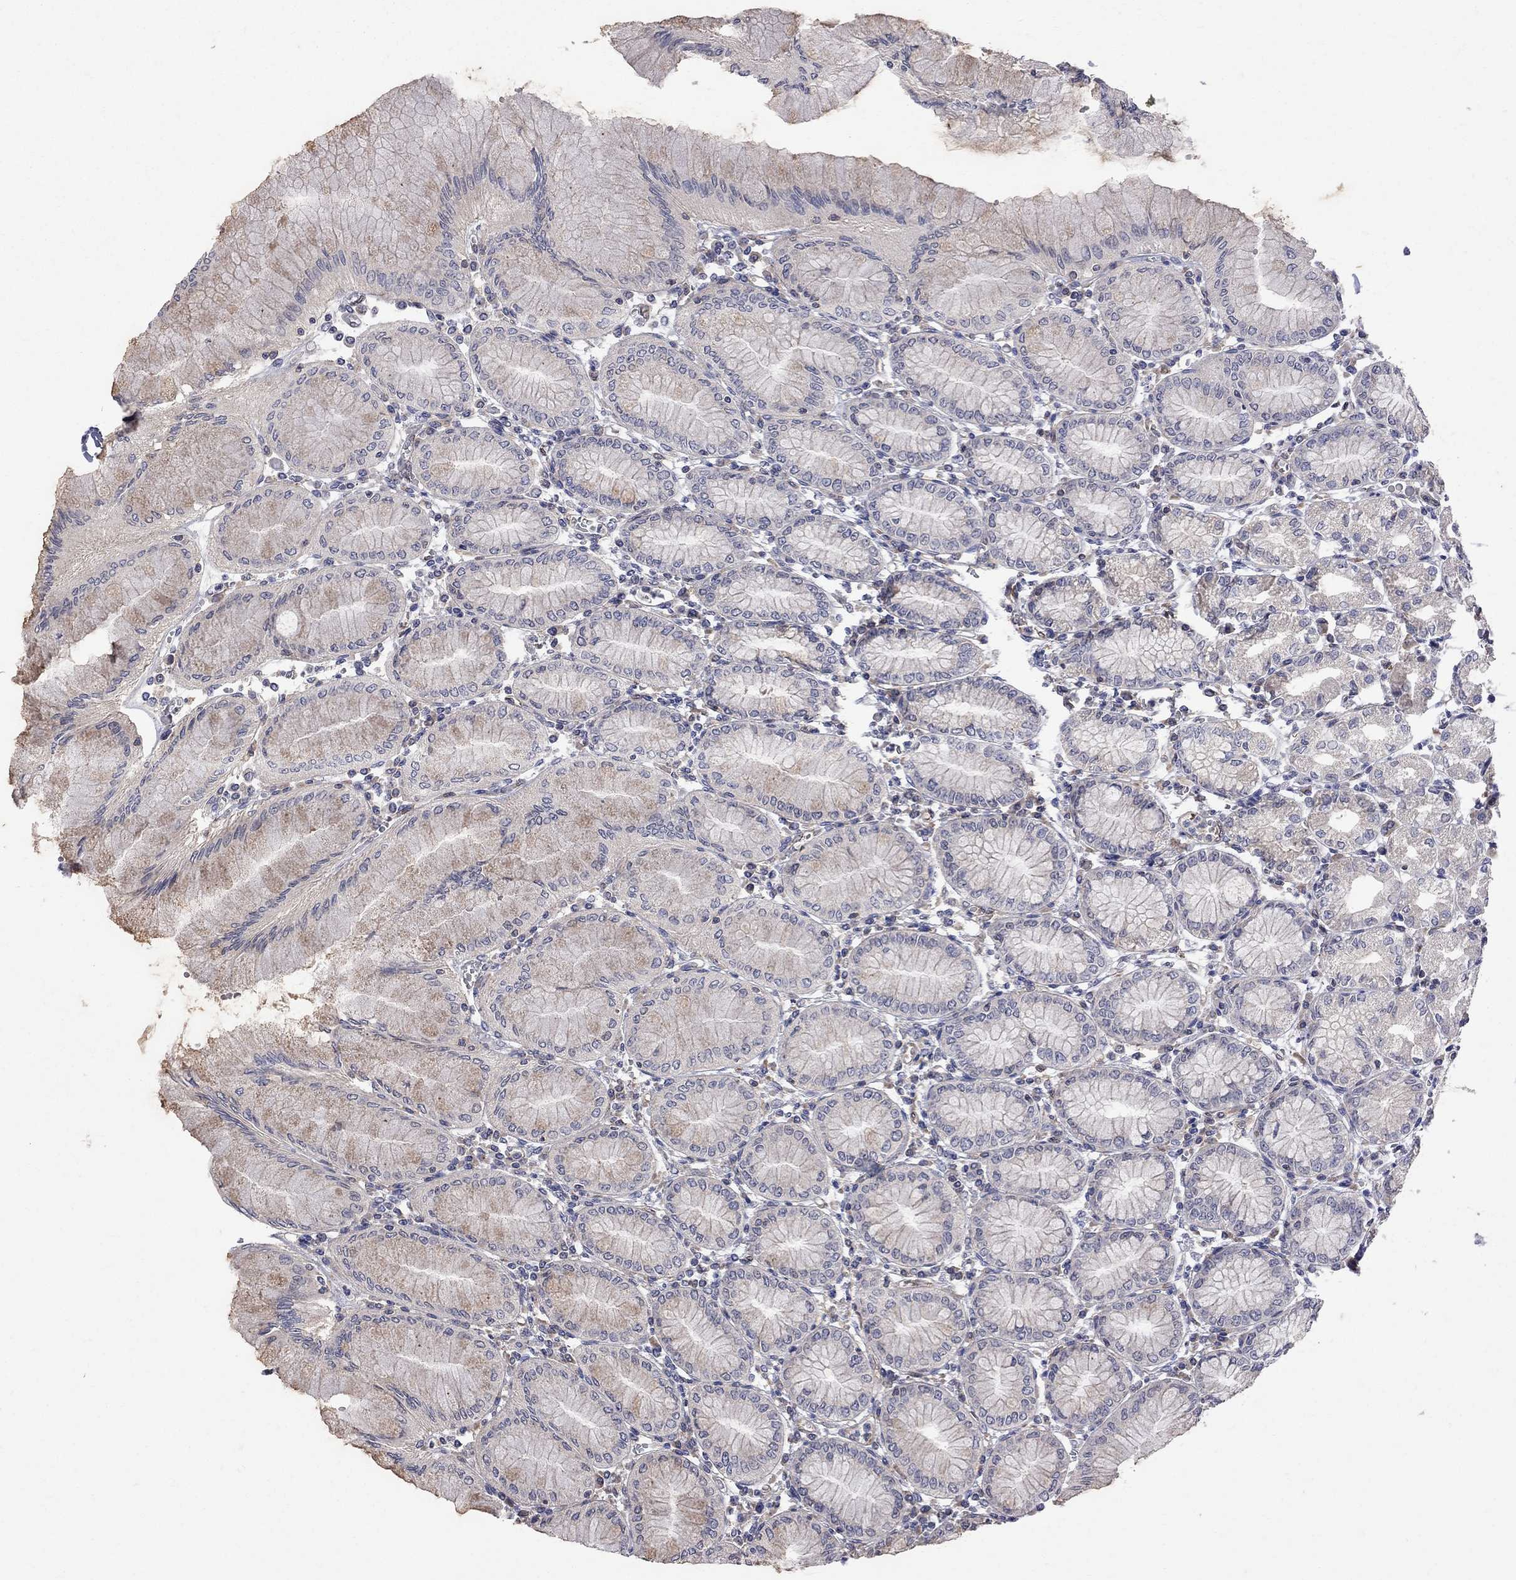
{"staining": {"intensity": "weak", "quantity": "25%-75%", "location": "cytoplasmic/membranous"}, "tissue": "stomach", "cell_type": "Glandular cells", "image_type": "normal", "snomed": [{"axis": "morphology", "description": "Normal tissue, NOS"}, {"axis": "topography", "description": "Skeletal muscle"}, {"axis": "topography", "description": "Stomach"}], "caption": "Immunohistochemical staining of normal stomach shows low levels of weak cytoplasmic/membranous staining in approximately 25%-75% of glandular cells.", "gene": "ABI3", "patient": {"sex": "female", "age": 57}}